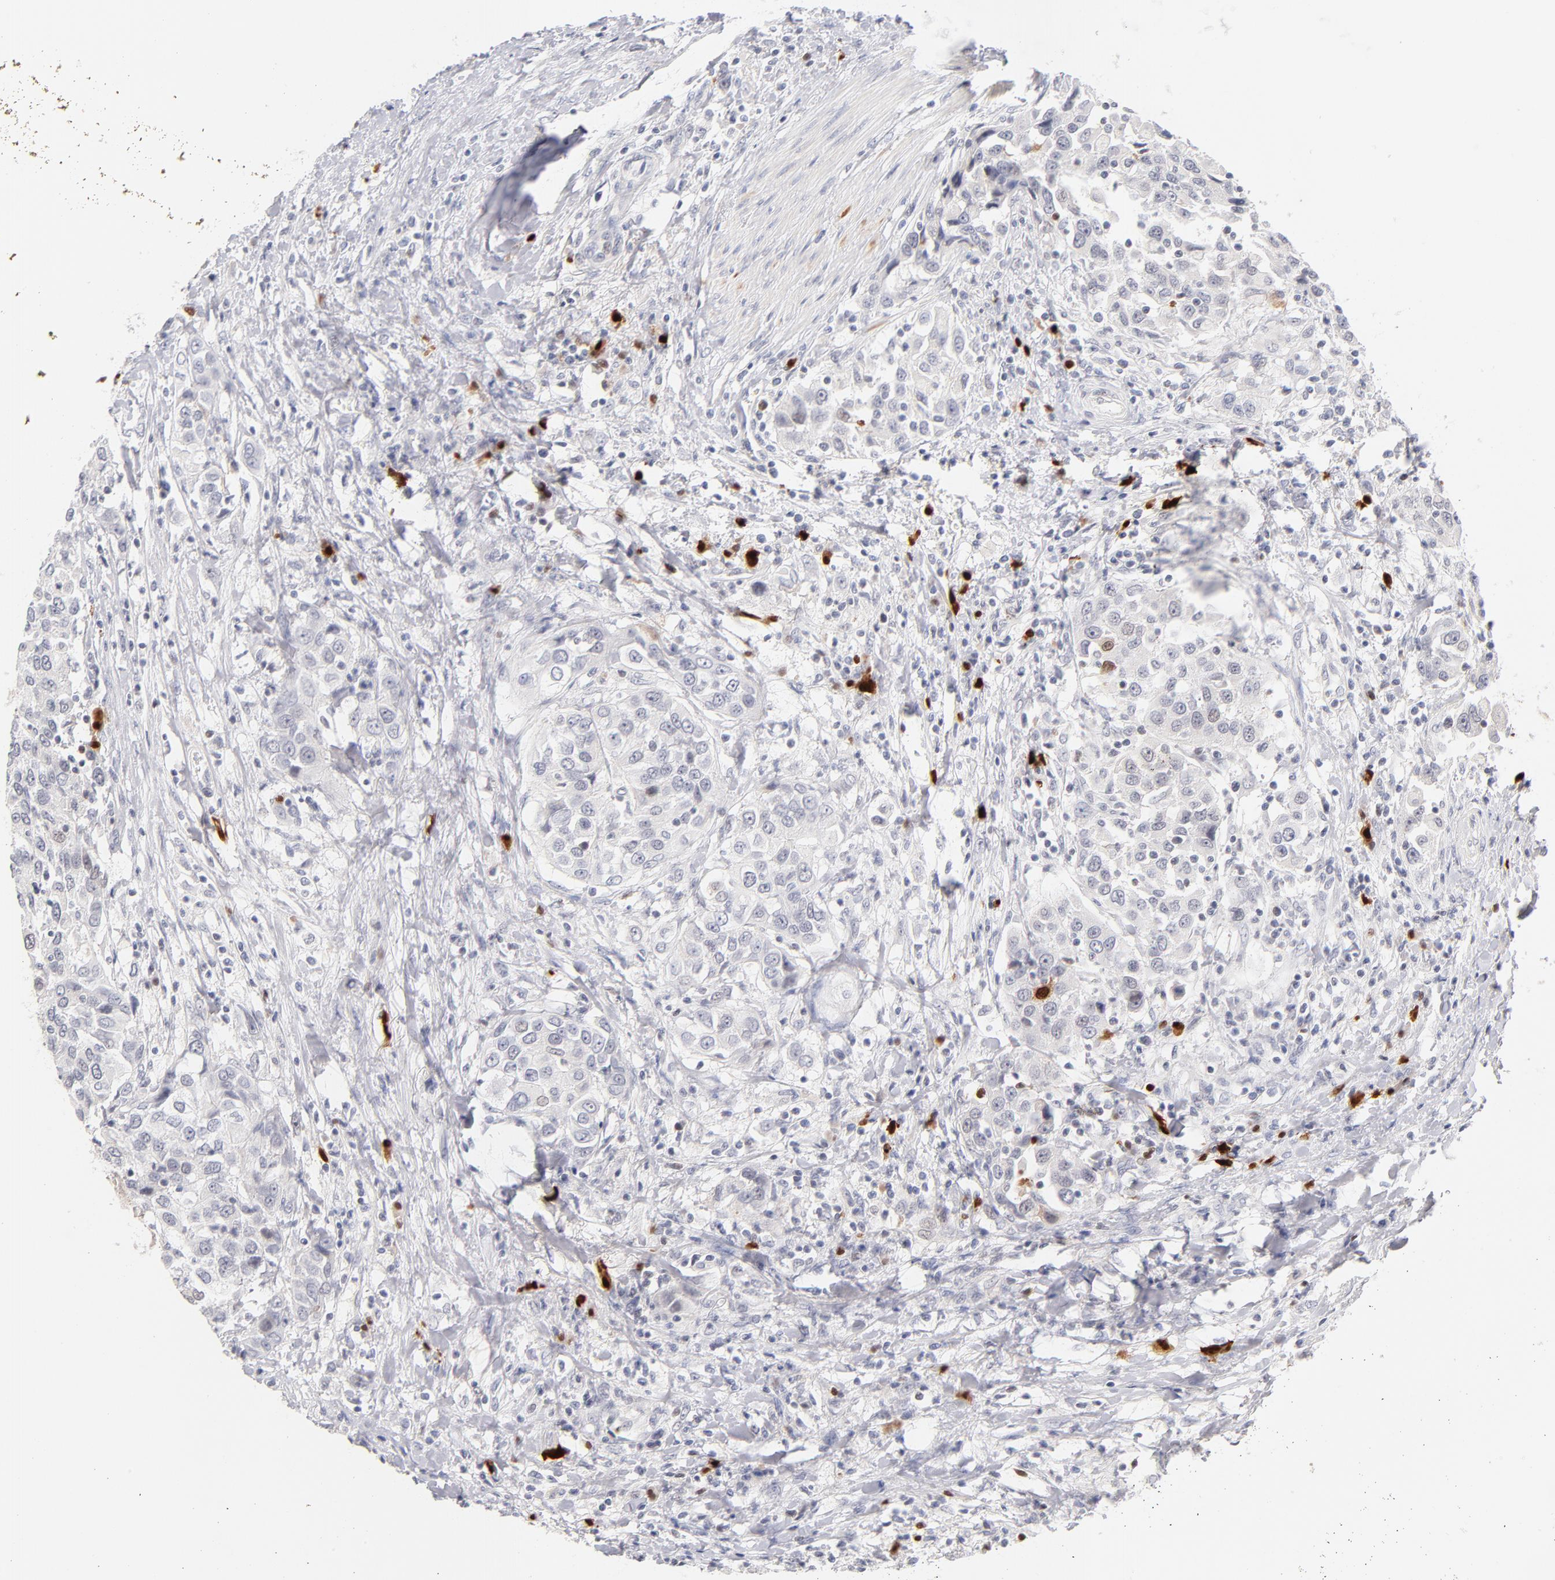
{"staining": {"intensity": "moderate", "quantity": "<25%", "location": "nuclear"}, "tissue": "urothelial cancer", "cell_type": "Tumor cells", "image_type": "cancer", "snomed": [{"axis": "morphology", "description": "Urothelial carcinoma, High grade"}, {"axis": "topography", "description": "Urinary bladder"}], "caption": "Brown immunohistochemical staining in human high-grade urothelial carcinoma demonstrates moderate nuclear staining in about <25% of tumor cells.", "gene": "PARP1", "patient": {"sex": "female", "age": 80}}